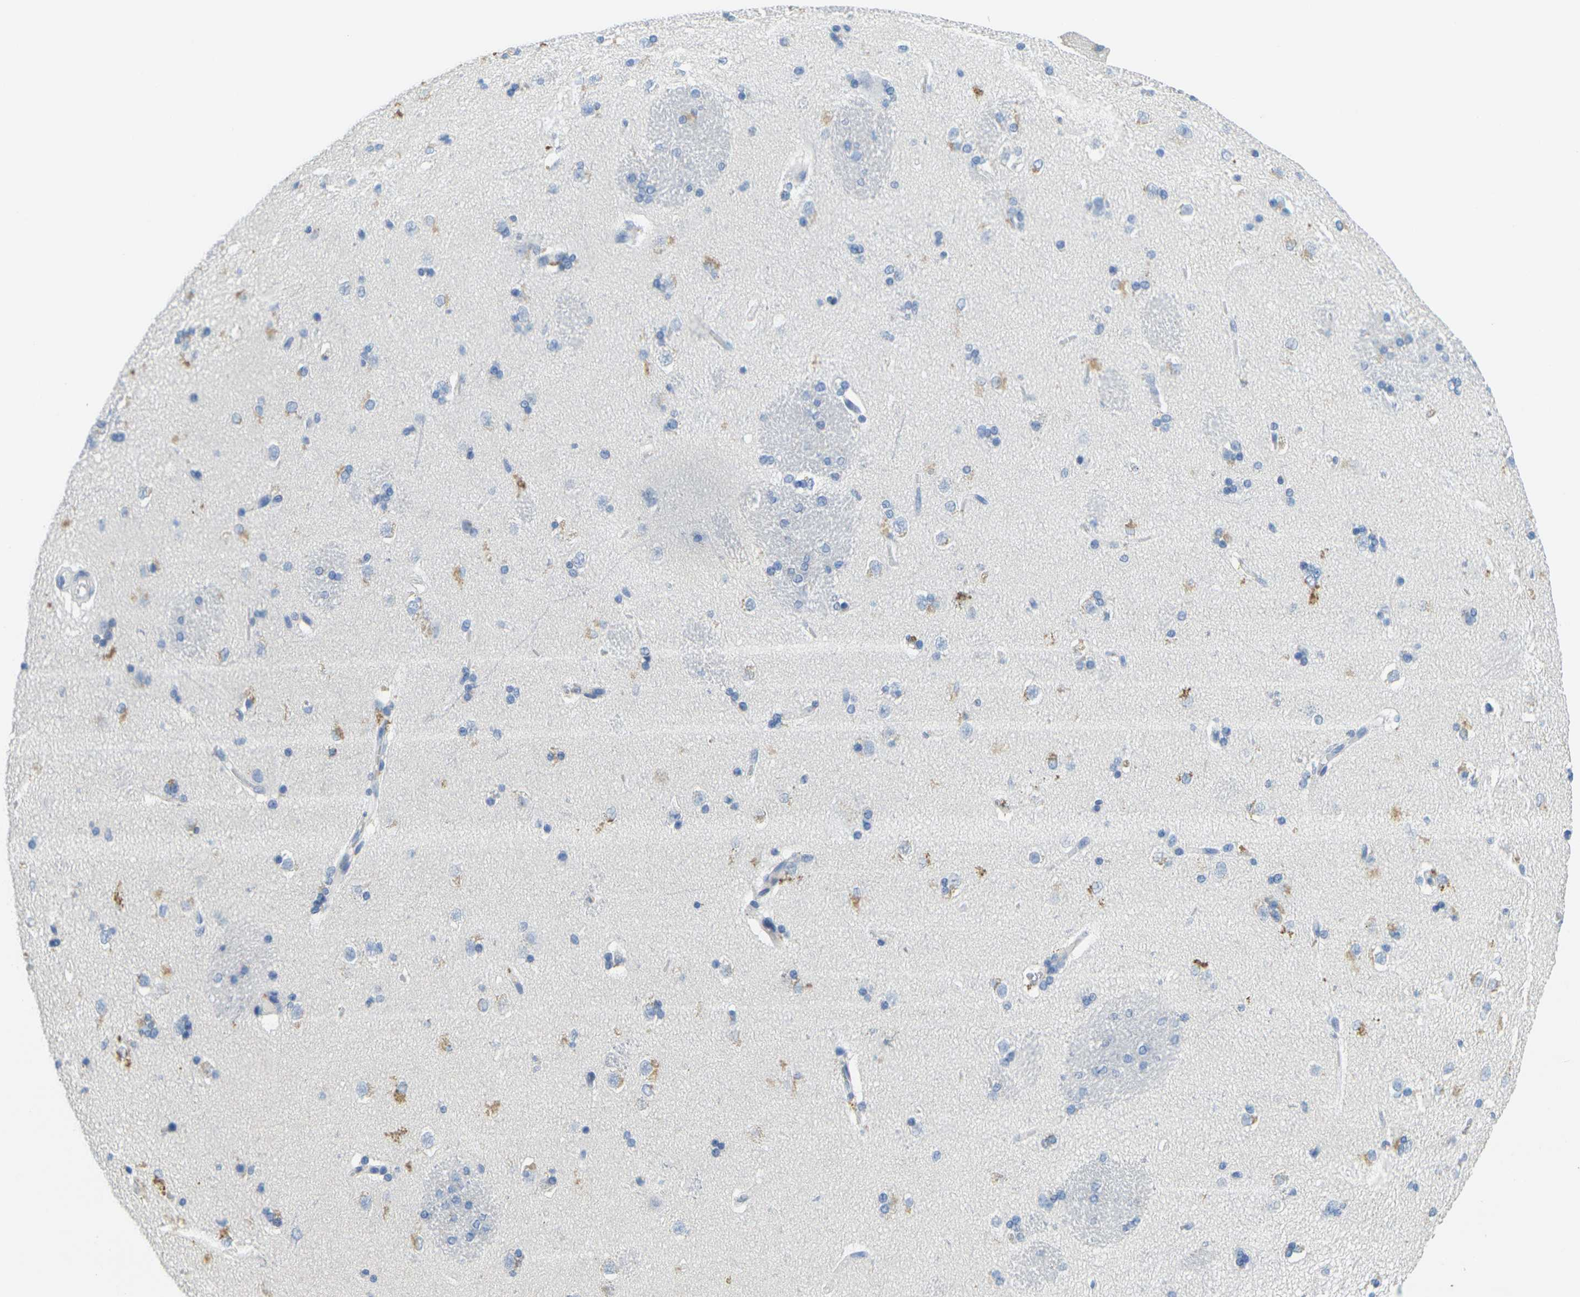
{"staining": {"intensity": "negative", "quantity": "none", "location": "none"}, "tissue": "caudate", "cell_type": "Glial cells", "image_type": "normal", "snomed": [{"axis": "morphology", "description": "Normal tissue, NOS"}, {"axis": "topography", "description": "Lateral ventricle wall"}], "caption": "IHC of benign human caudate exhibits no positivity in glial cells.", "gene": "GPR15", "patient": {"sex": "female", "age": 19}}